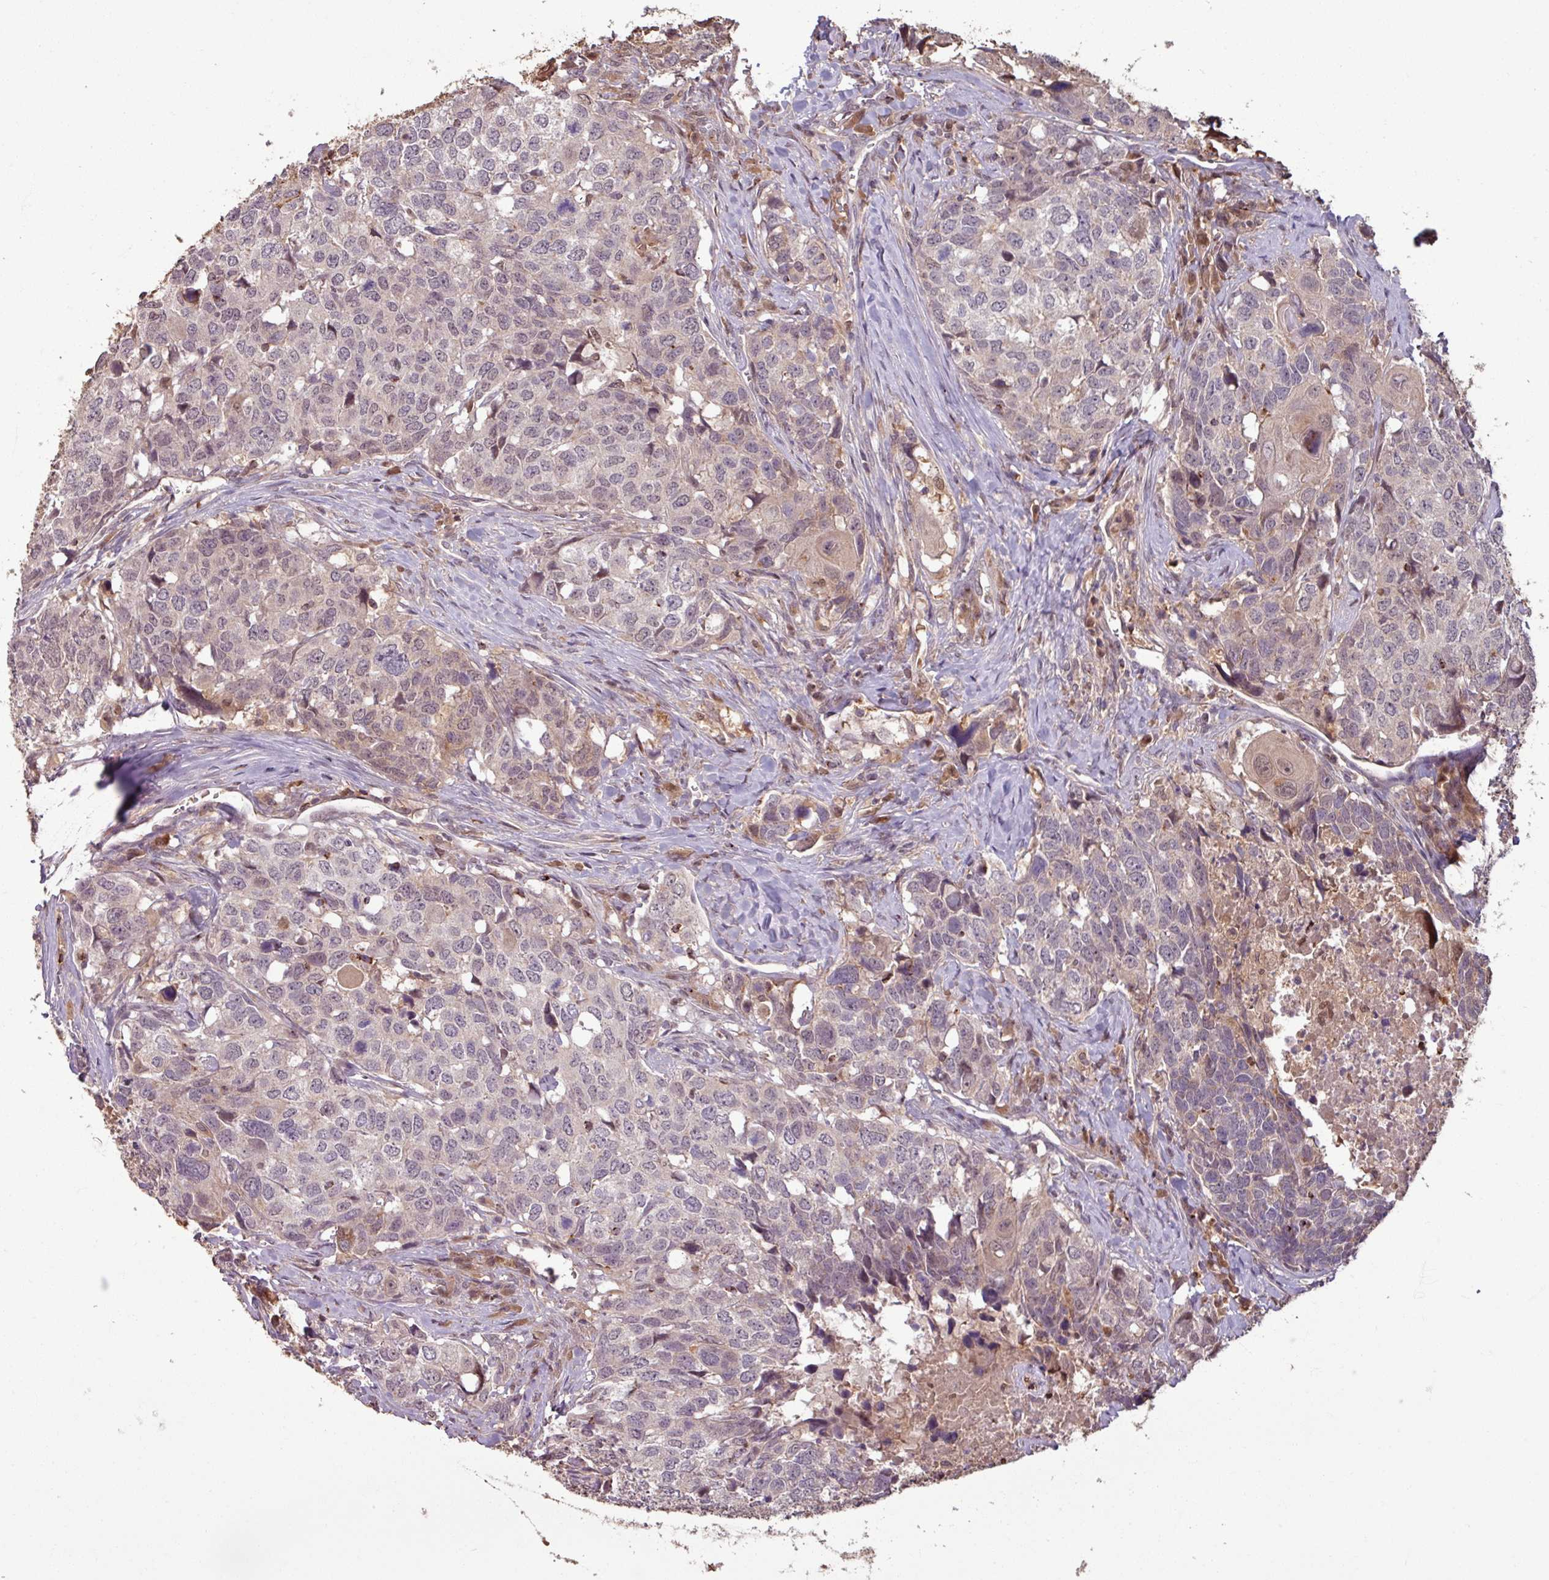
{"staining": {"intensity": "weak", "quantity": "<25%", "location": "nuclear"}, "tissue": "head and neck cancer", "cell_type": "Tumor cells", "image_type": "cancer", "snomed": [{"axis": "morphology", "description": "Normal tissue, NOS"}, {"axis": "morphology", "description": "Squamous cell carcinoma, NOS"}, {"axis": "topography", "description": "Skeletal muscle"}, {"axis": "topography", "description": "Vascular tissue"}, {"axis": "topography", "description": "Peripheral nerve tissue"}, {"axis": "topography", "description": "Head-Neck"}], "caption": "Immunohistochemistry of head and neck squamous cell carcinoma demonstrates no expression in tumor cells. (Stains: DAB immunohistochemistry (IHC) with hematoxylin counter stain, Microscopy: brightfield microscopy at high magnification).", "gene": "OR6B1", "patient": {"sex": "male", "age": 66}}